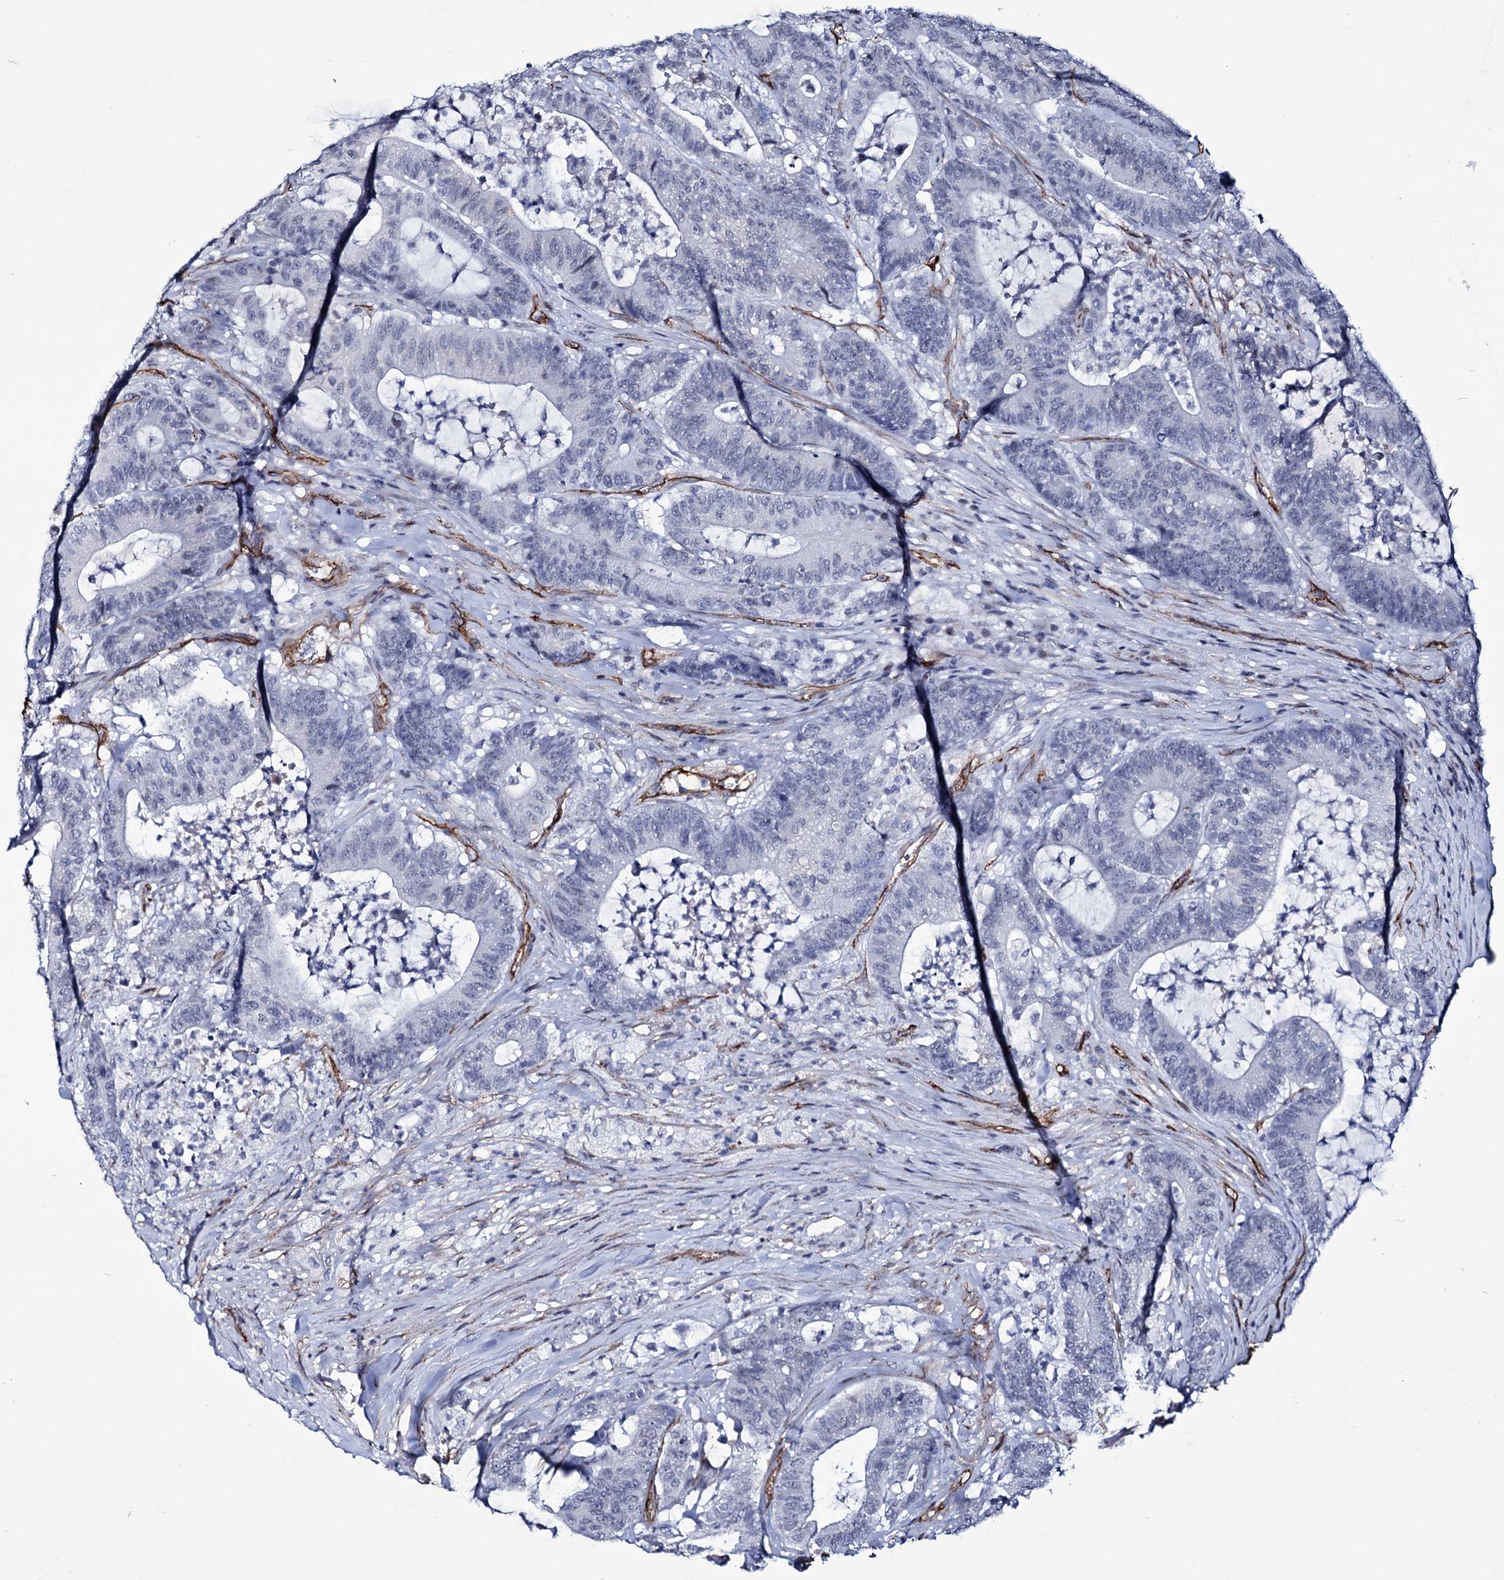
{"staining": {"intensity": "negative", "quantity": "none", "location": "none"}, "tissue": "colorectal cancer", "cell_type": "Tumor cells", "image_type": "cancer", "snomed": [{"axis": "morphology", "description": "Adenocarcinoma, NOS"}, {"axis": "topography", "description": "Colon"}], "caption": "Protein analysis of adenocarcinoma (colorectal) demonstrates no significant positivity in tumor cells.", "gene": "ZC3H12C", "patient": {"sex": "female", "age": 84}}